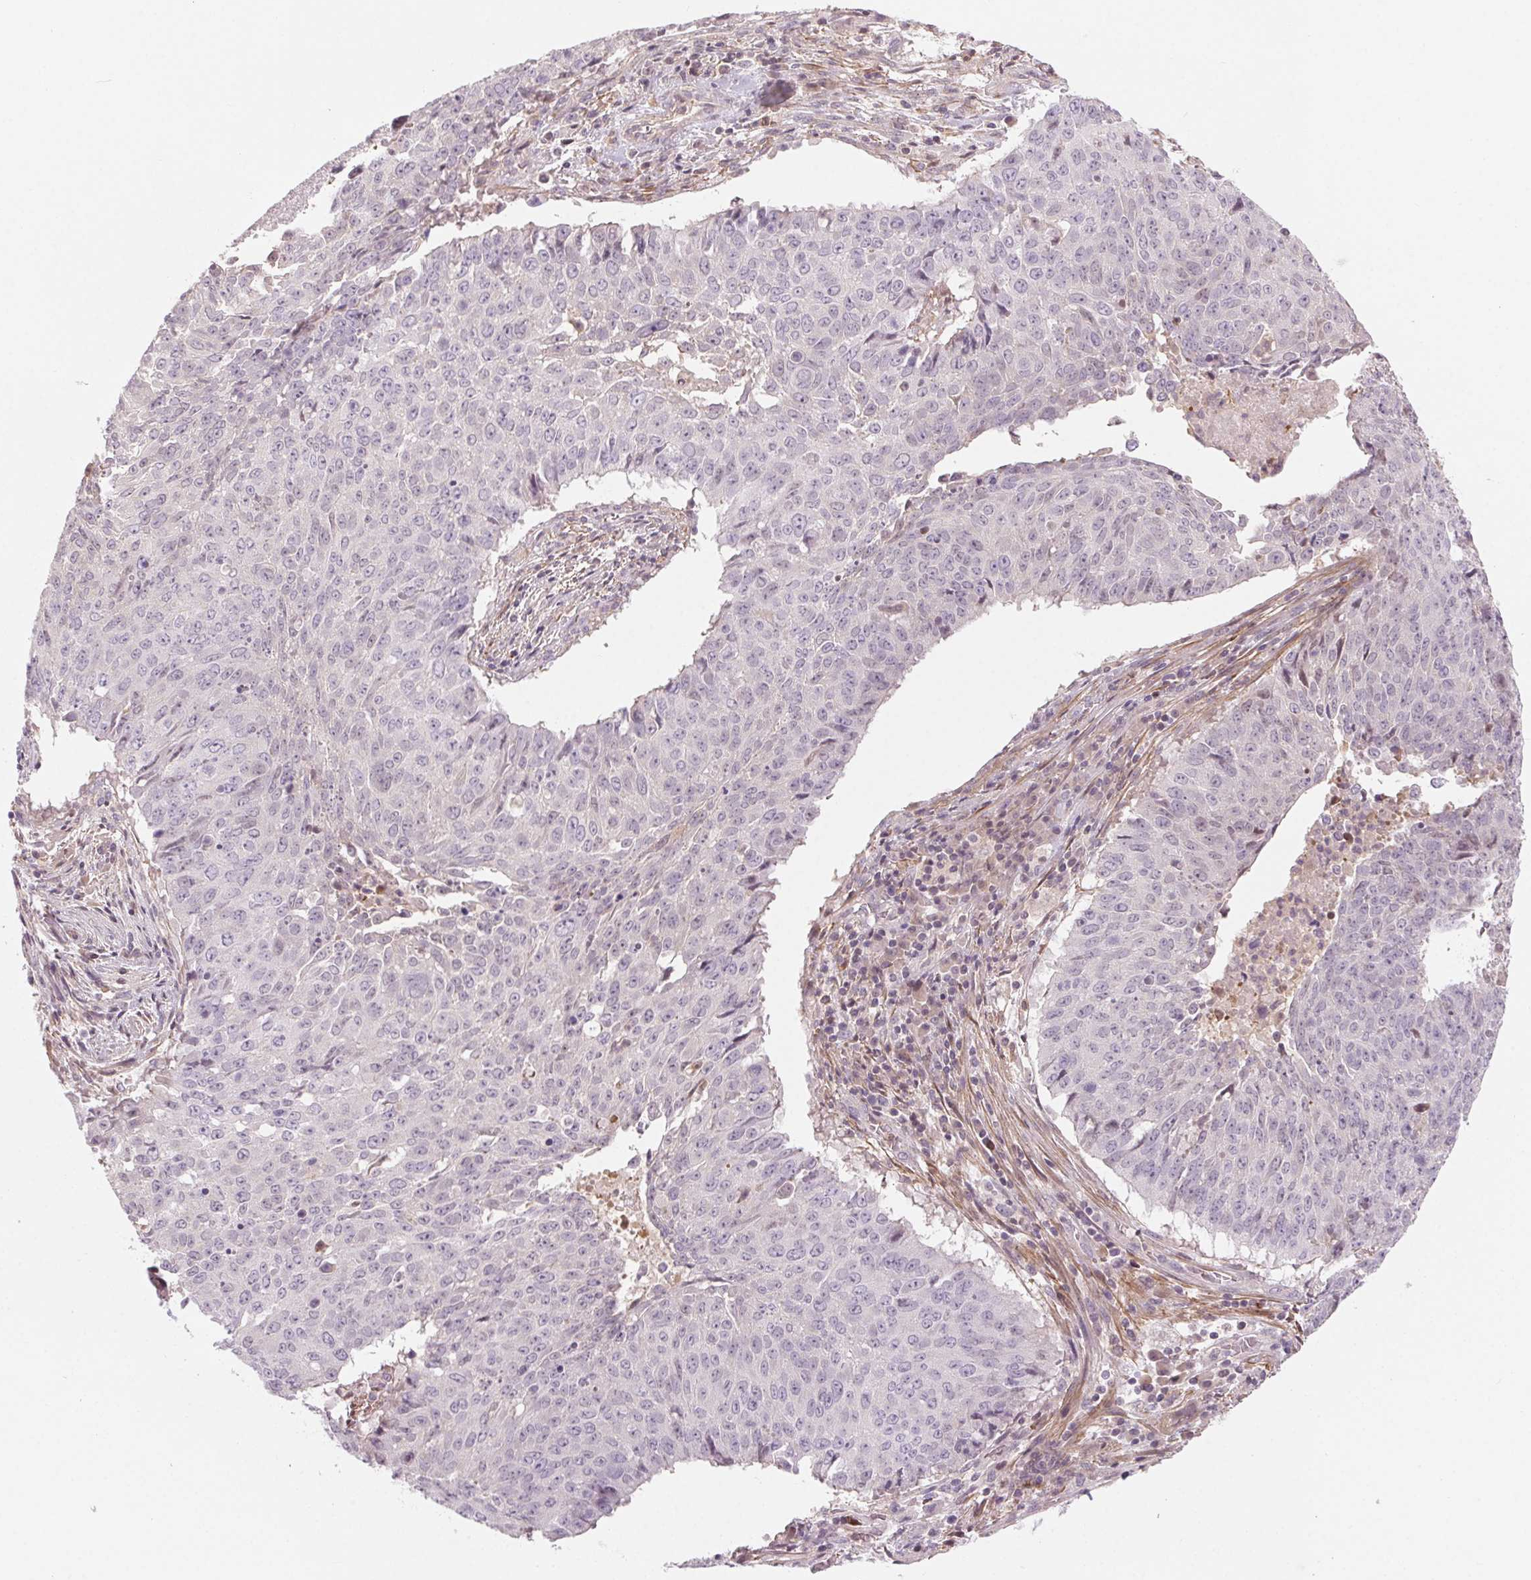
{"staining": {"intensity": "negative", "quantity": "none", "location": "none"}, "tissue": "lung cancer", "cell_type": "Tumor cells", "image_type": "cancer", "snomed": [{"axis": "morphology", "description": "Normal tissue, NOS"}, {"axis": "morphology", "description": "Squamous cell carcinoma, NOS"}, {"axis": "topography", "description": "Bronchus"}, {"axis": "topography", "description": "Lung"}], "caption": "Immunohistochemistry (IHC) of human squamous cell carcinoma (lung) demonstrates no expression in tumor cells.", "gene": "HHLA2", "patient": {"sex": "male", "age": 64}}